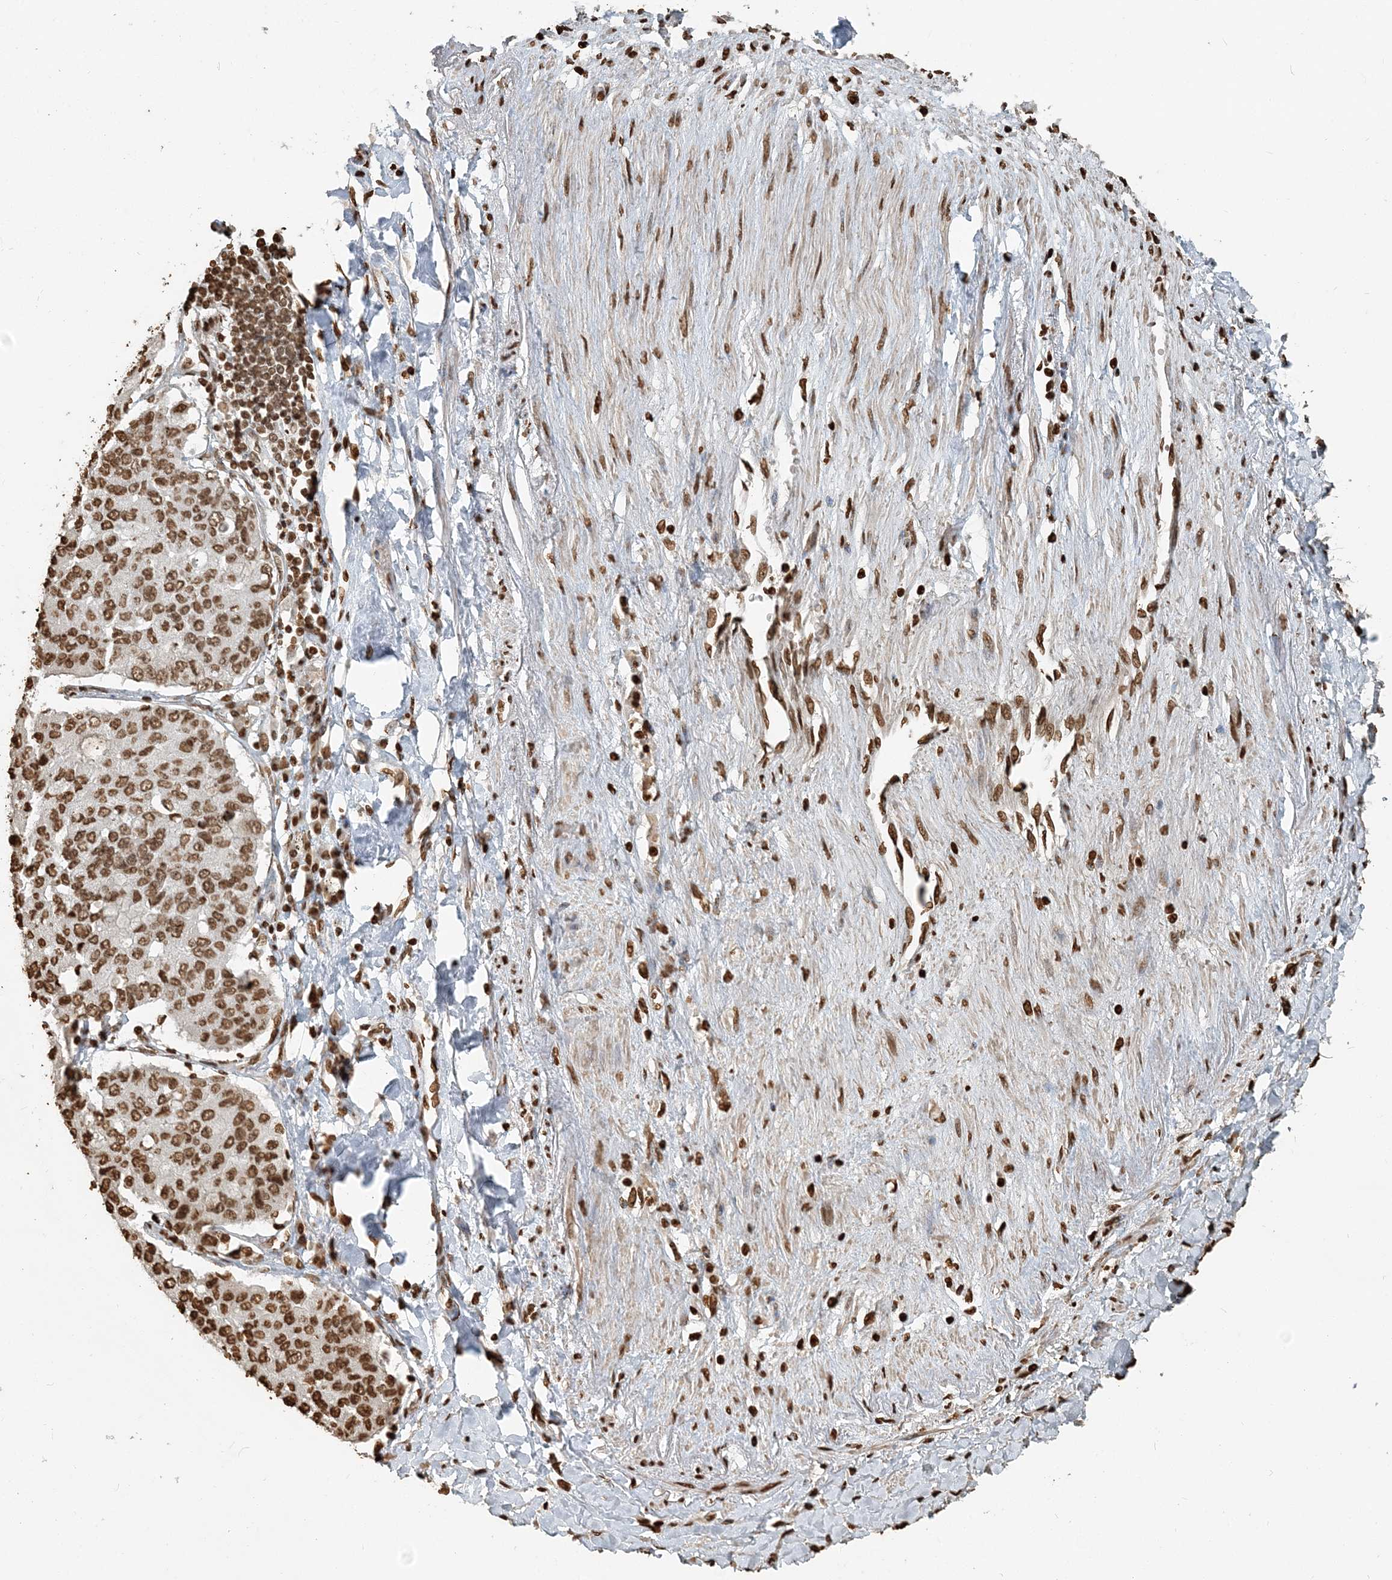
{"staining": {"intensity": "moderate", "quantity": ">75%", "location": "nuclear"}, "tissue": "lung cancer", "cell_type": "Tumor cells", "image_type": "cancer", "snomed": [{"axis": "morphology", "description": "Squamous cell carcinoma, NOS"}, {"axis": "topography", "description": "Lung"}], "caption": "An IHC image of tumor tissue is shown. Protein staining in brown labels moderate nuclear positivity in lung cancer (squamous cell carcinoma) within tumor cells.", "gene": "H3-3B", "patient": {"sex": "male", "age": 74}}